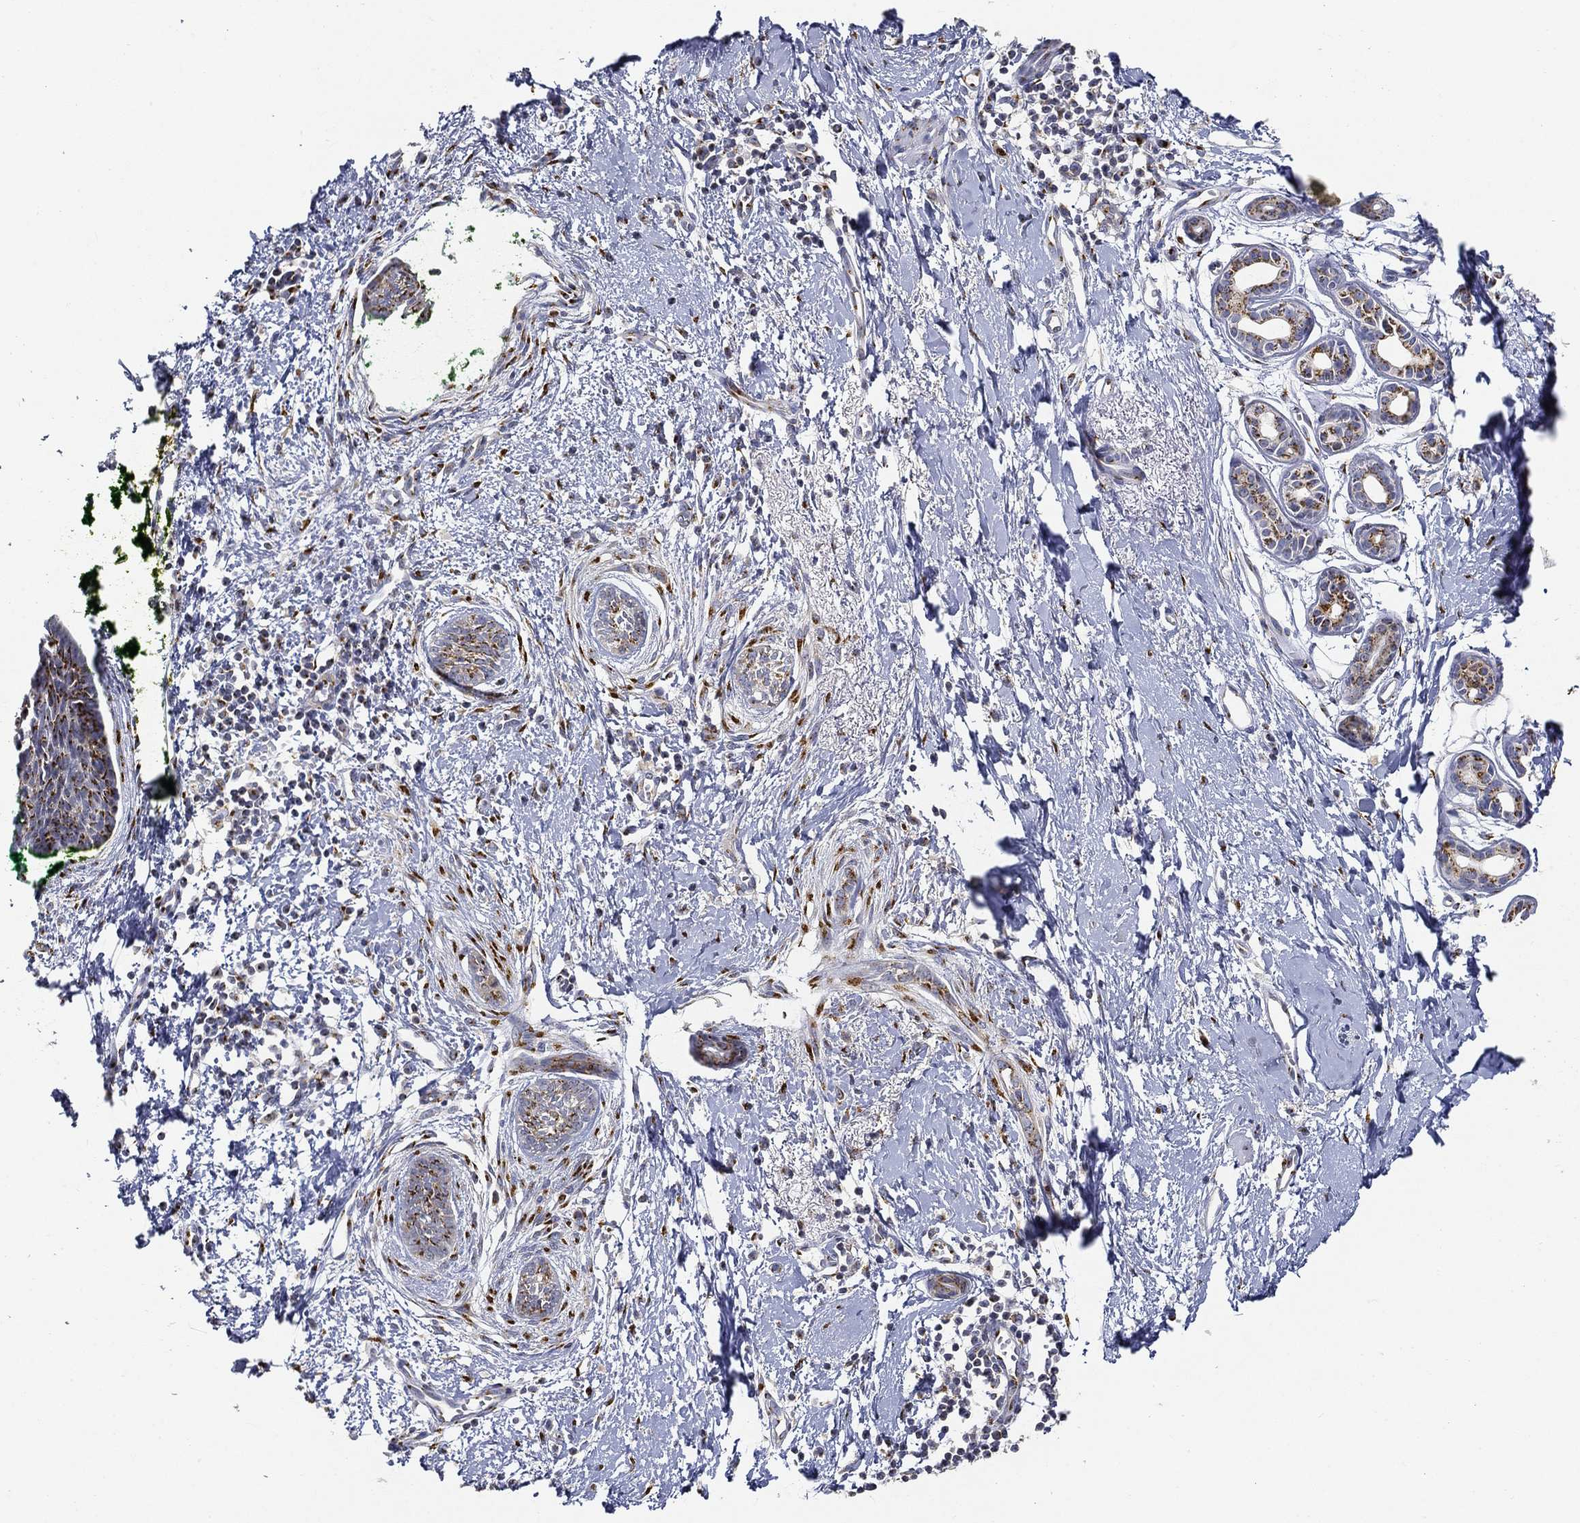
{"staining": {"intensity": "moderate", "quantity": ">75%", "location": "cytoplasmic/membranous"}, "tissue": "skin cancer", "cell_type": "Tumor cells", "image_type": "cancer", "snomed": [{"axis": "morphology", "description": "Basal cell carcinoma"}, {"axis": "topography", "description": "Skin"}], "caption": "High-power microscopy captured an immunohistochemistry (IHC) photomicrograph of basal cell carcinoma (skin), revealing moderate cytoplasmic/membranous positivity in about >75% of tumor cells.", "gene": "TICAM1", "patient": {"sex": "female", "age": 65}}